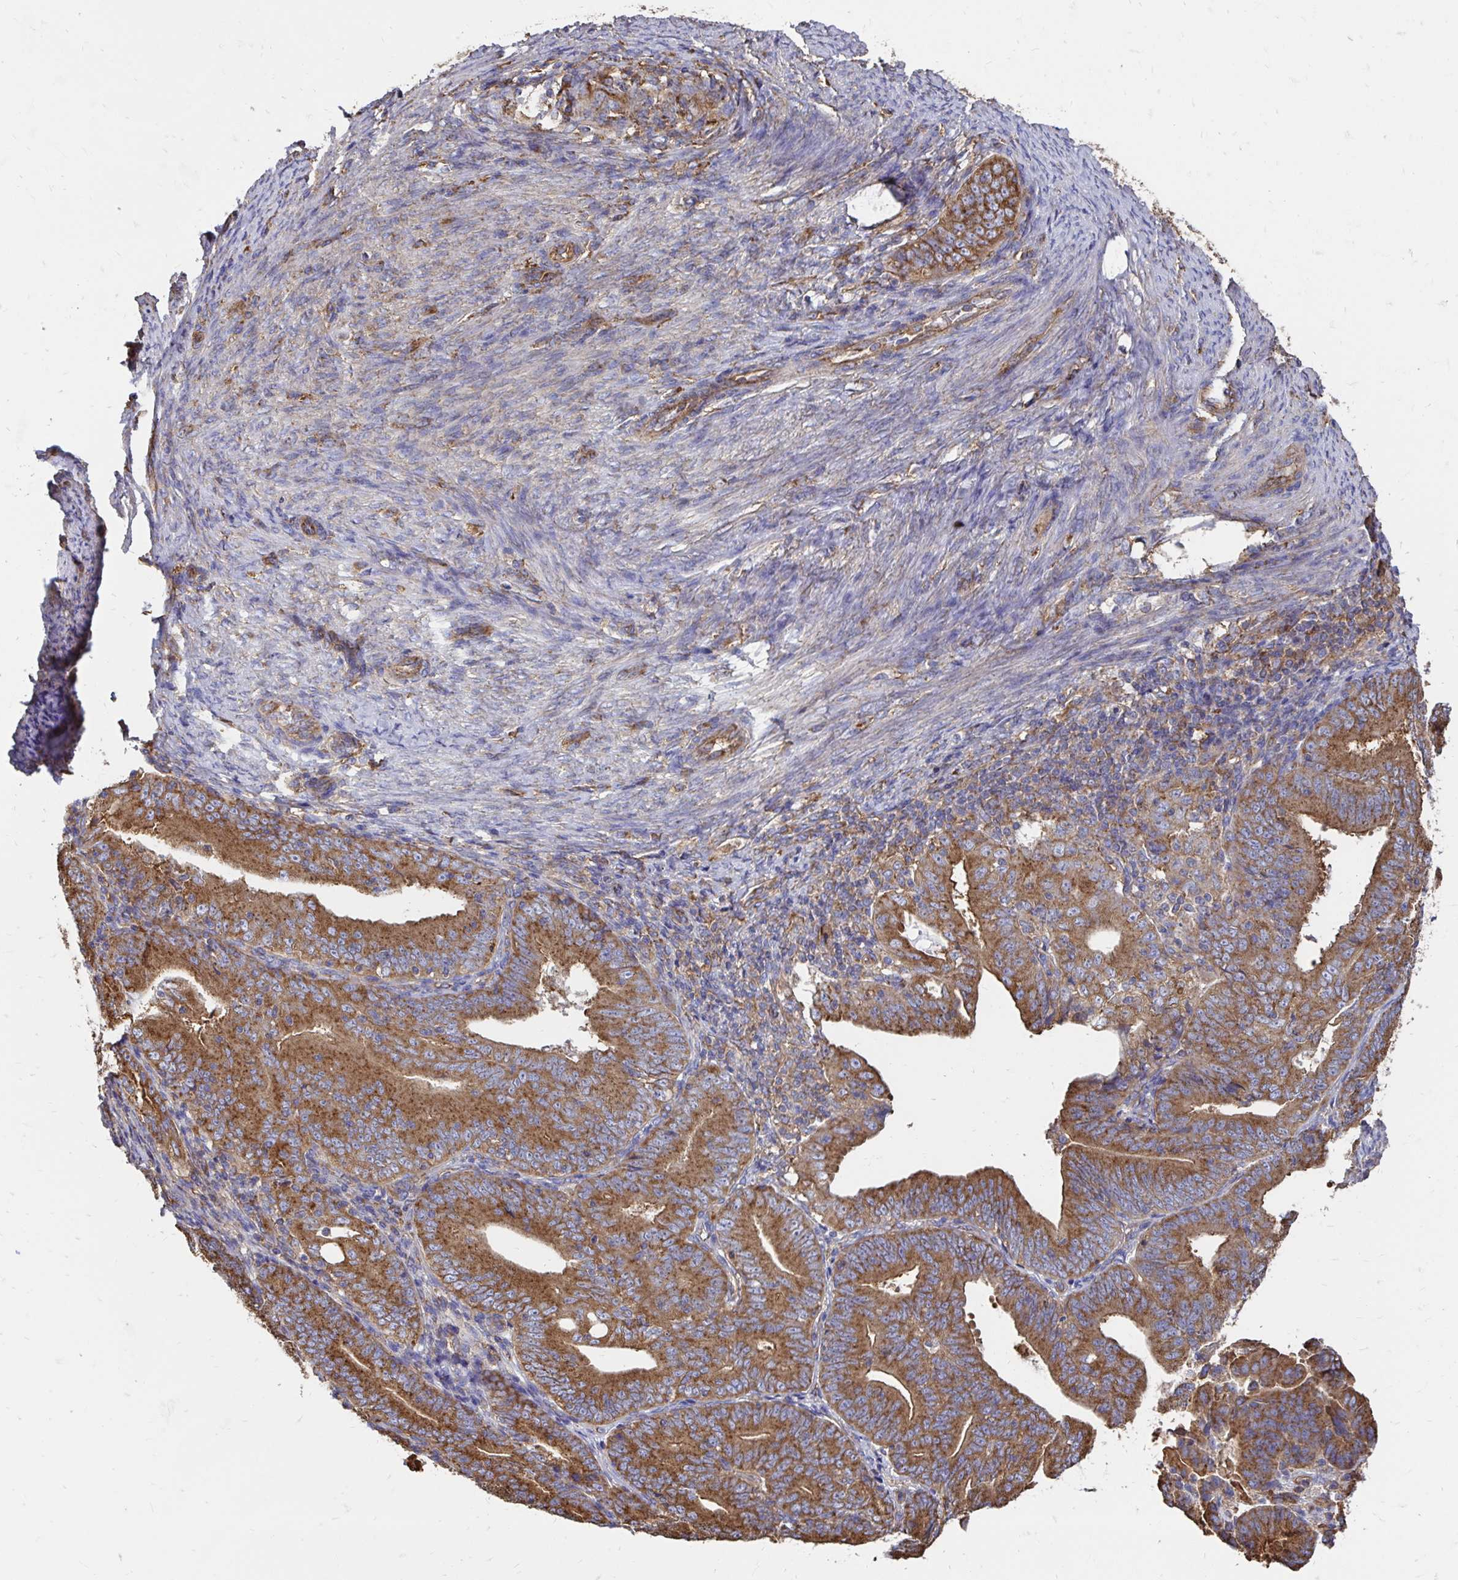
{"staining": {"intensity": "strong", "quantity": ">75%", "location": "cytoplasmic/membranous"}, "tissue": "endometrial cancer", "cell_type": "Tumor cells", "image_type": "cancer", "snomed": [{"axis": "morphology", "description": "Adenocarcinoma, NOS"}, {"axis": "topography", "description": "Endometrium"}], "caption": "Immunohistochemistry micrograph of endometrial cancer (adenocarcinoma) stained for a protein (brown), which reveals high levels of strong cytoplasmic/membranous staining in approximately >75% of tumor cells.", "gene": "CLTC", "patient": {"sex": "female", "age": 70}}